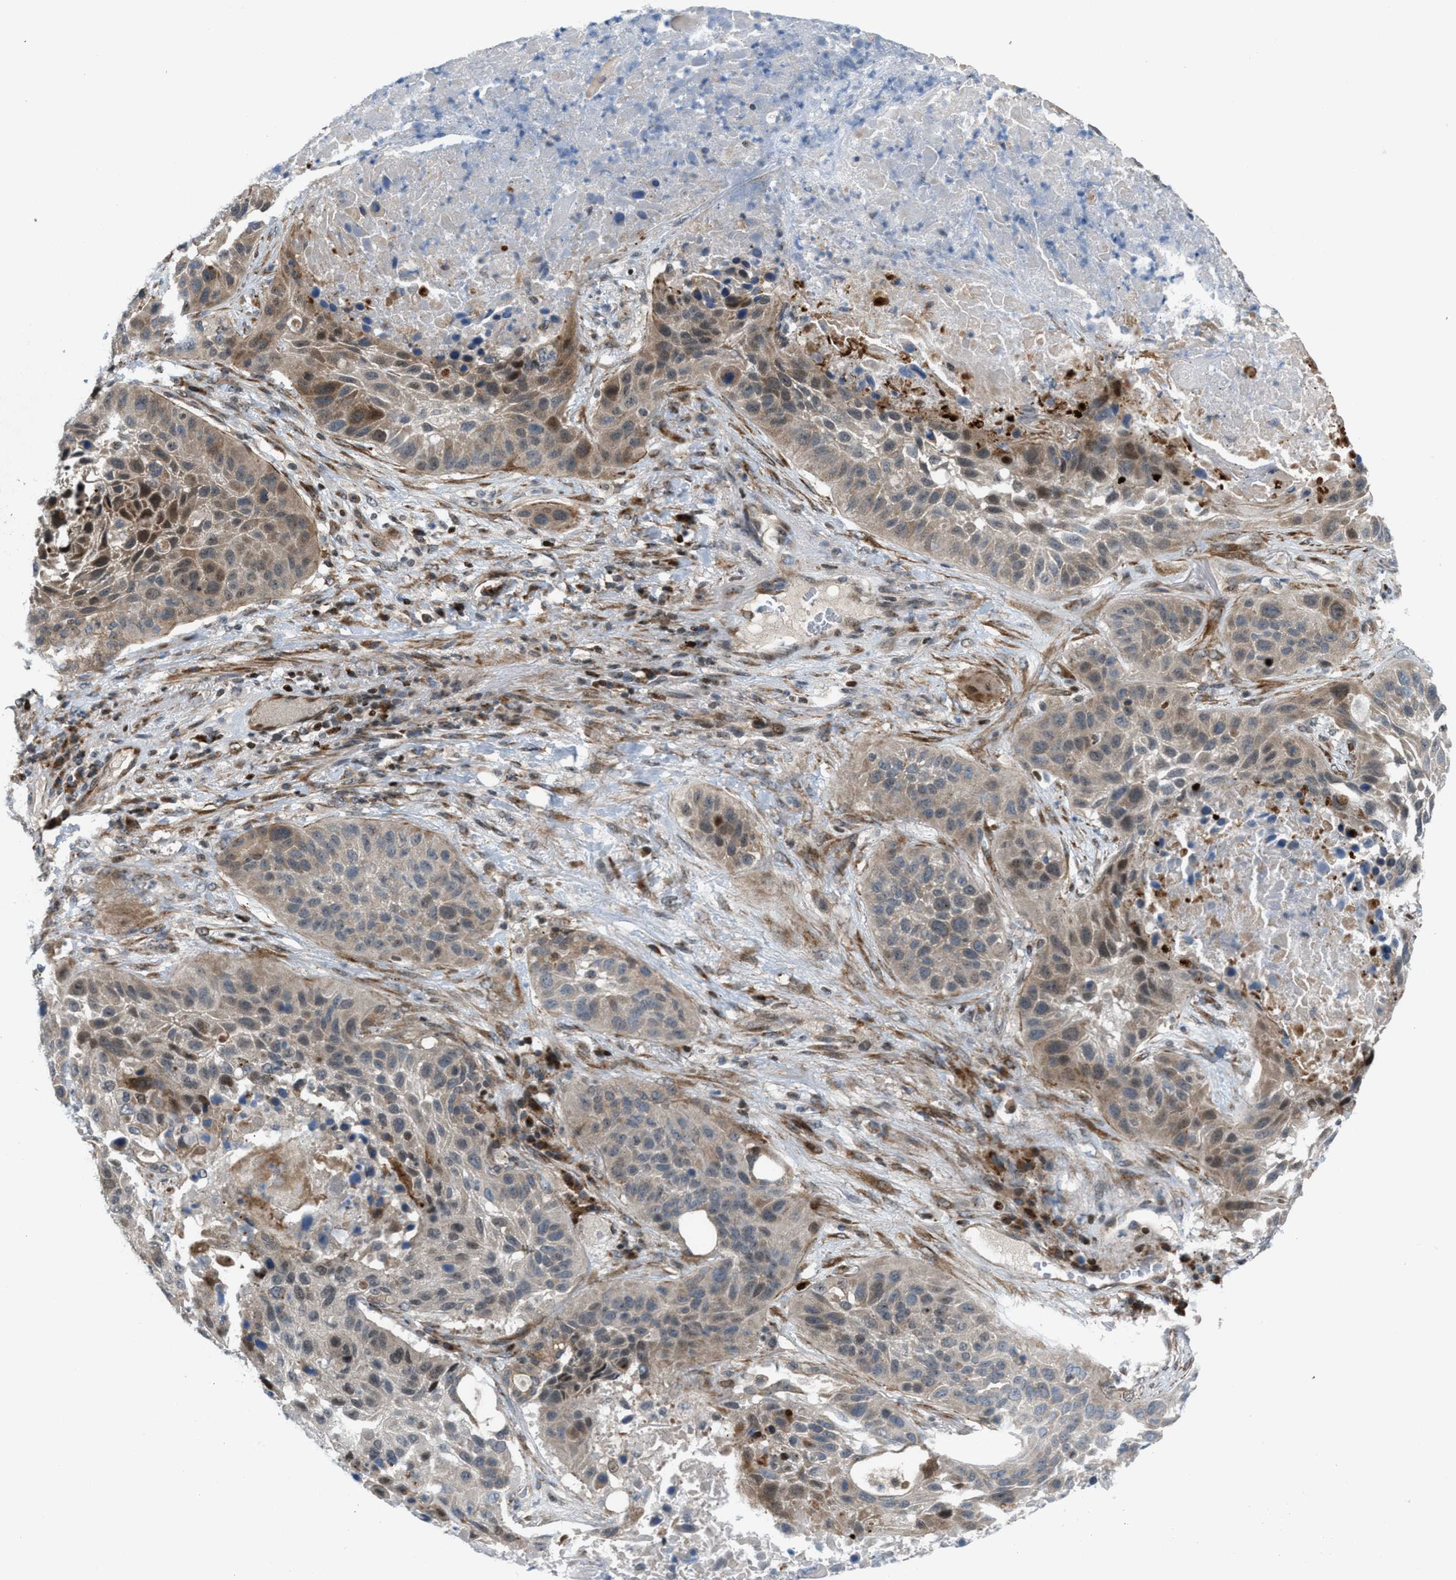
{"staining": {"intensity": "weak", "quantity": ">75%", "location": "cytoplasmic/membranous"}, "tissue": "lung cancer", "cell_type": "Tumor cells", "image_type": "cancer", "snomed": [{"axis": "morphology", "description": "Squamous cell carcinoma, NOS"}, {"axis": "topography", "description": "Lung"}], "caption": "Immunohistochemistry photomicrograph of human lung cancer (squamous cell carcinoma) stained for a protein (brown), which shows low levels of weak cytoplasmic/membranous expression in about >75% of tumor cells.", "gene": "ZNF276", "patient": {"sex": "male", "age": 57}}